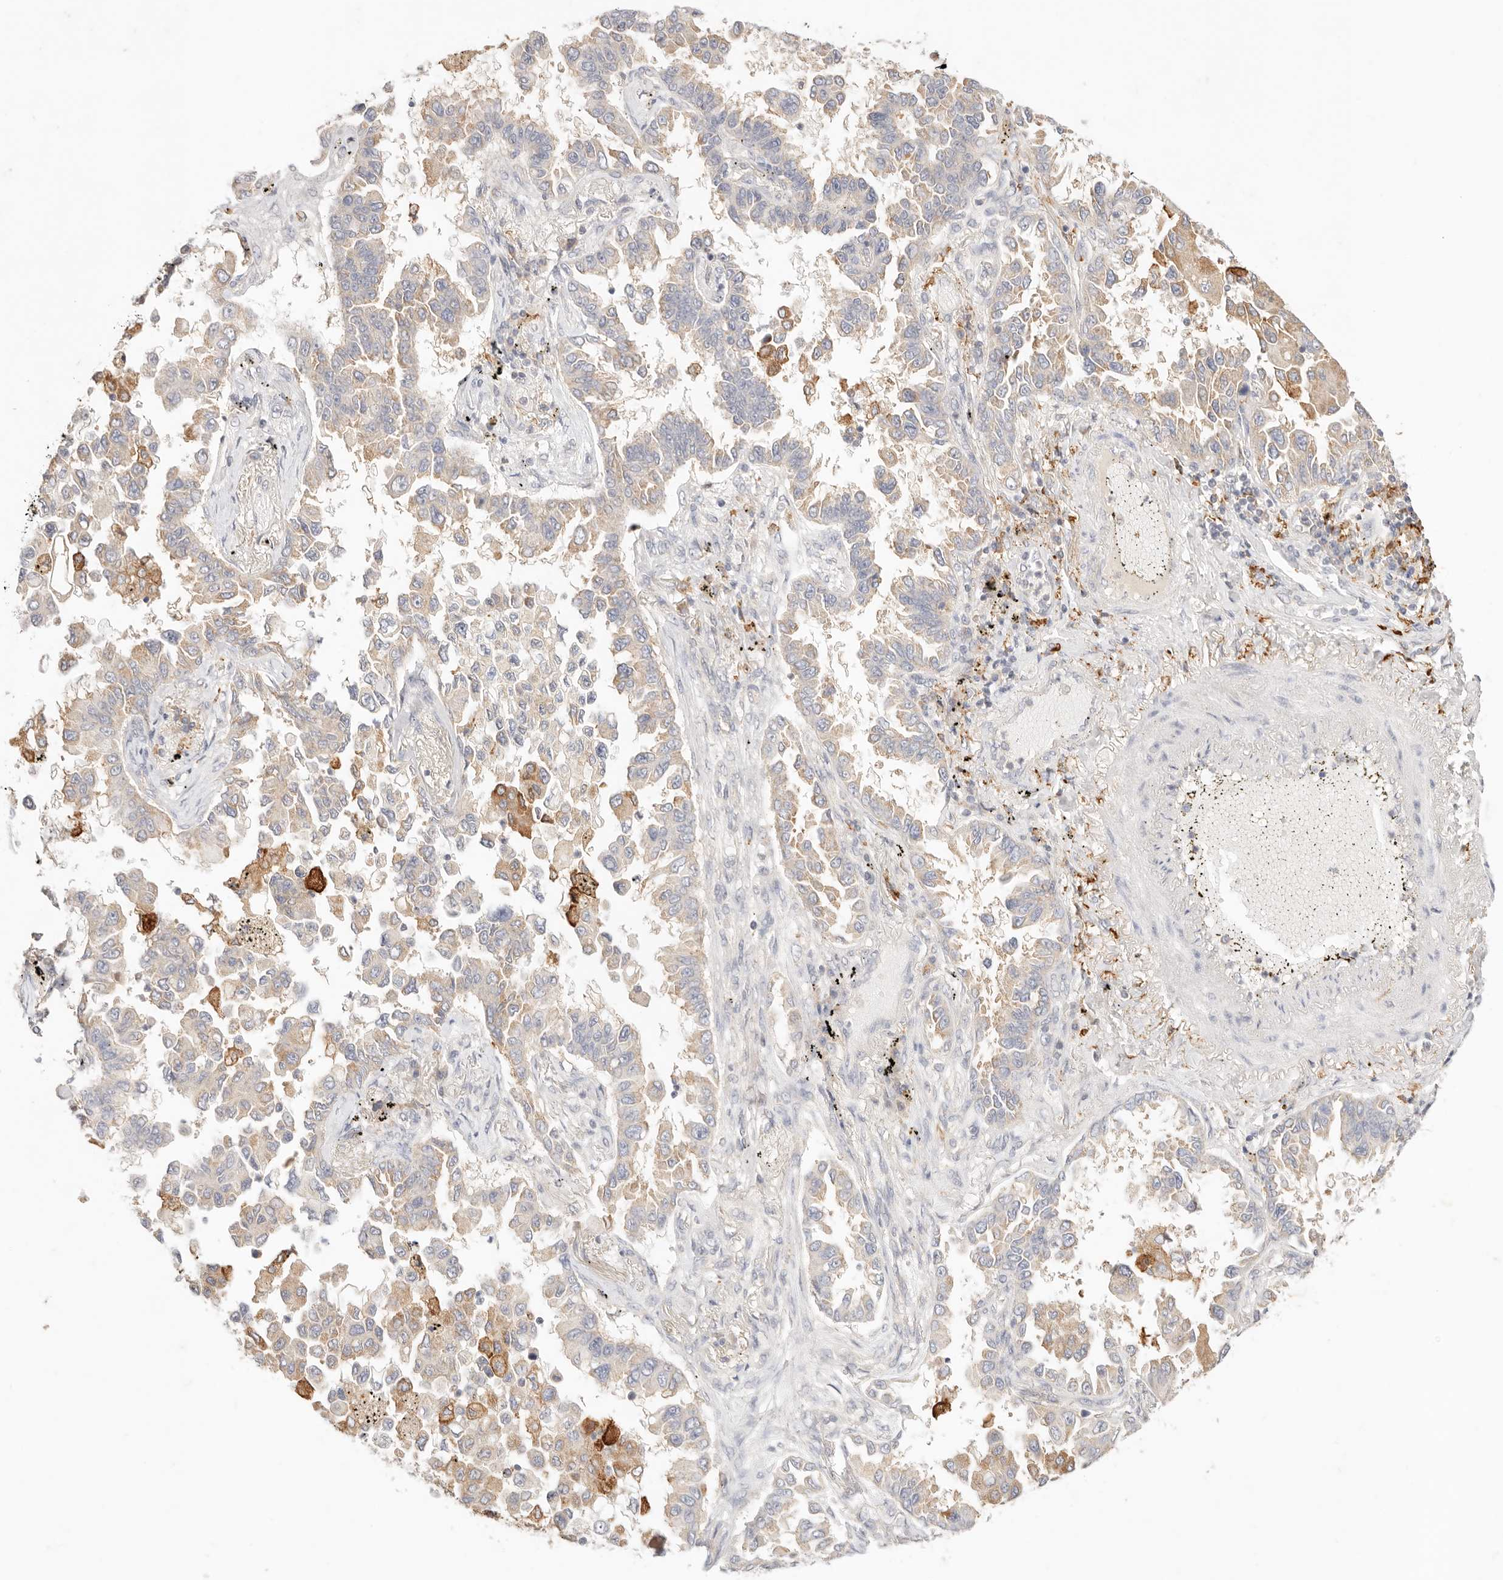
{"staining": {"intensity": "weak", "quantity": "25%-75%", "location": "cytoplasmic/membranous"}, "tissue": "lung cancer", "cell_type": "Tumor cells", "image_type": "cancer", "snomed": [{"axis": "morphology", "description": "Adenocarcinoma, NOS"}, {"axis": "topography", "description": "Lung"}], "caption": "Approximately 25%-75% of tumor cells in lung adenocarcinoma show weak cytoplasmic/membranous protein expression as visualized by brown immunohistochemical staining.", "gene": "HK2", "patient": {"sex": "female", "age": 67}}